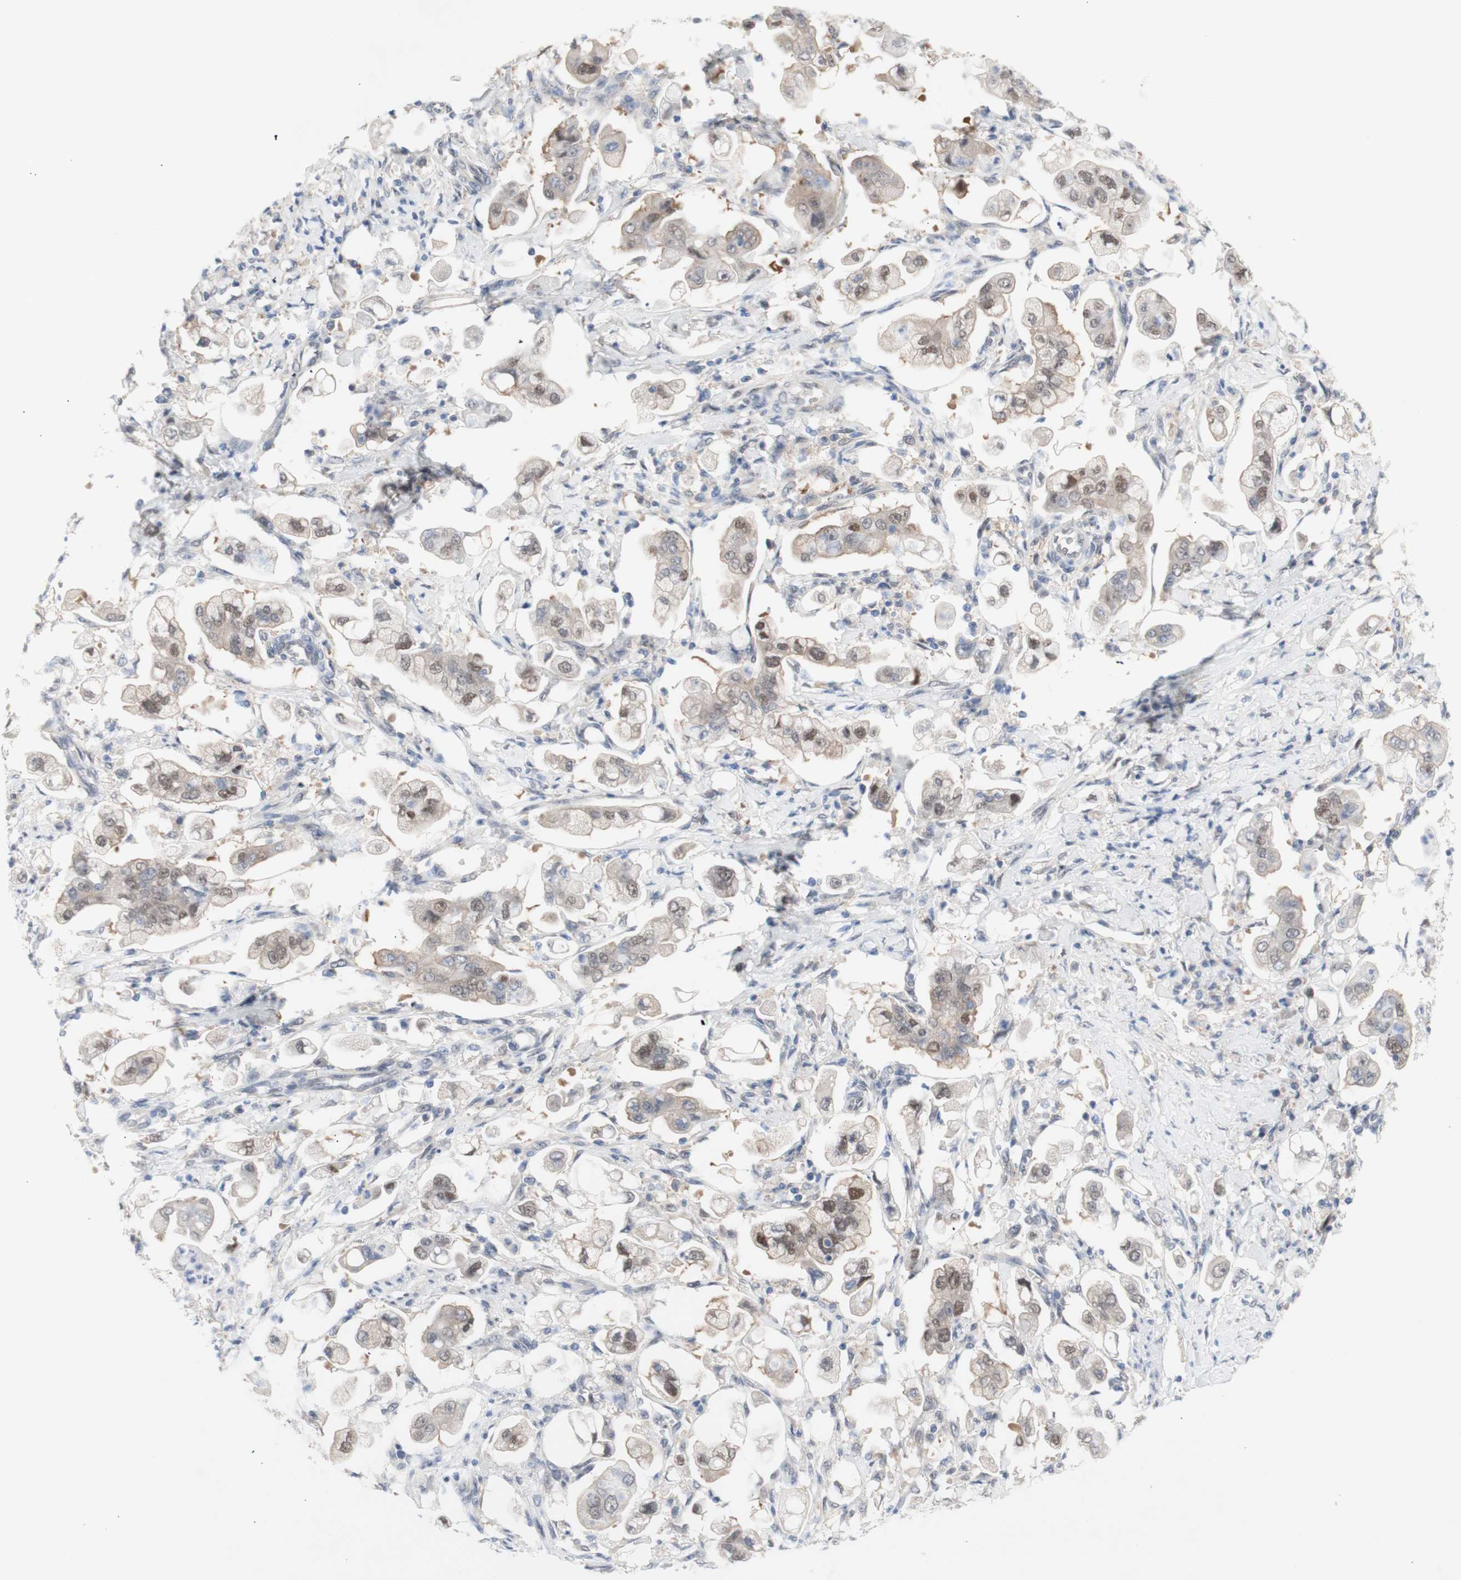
{"staining": {"intensity": "weak", "quantity": ">75%", "location": "cytoplasmic/membranous,nuclear"}, "tissue": "stomach cancer", "cell_type": "Tumor cells", "image_type": "cancer", "snomed": [{"axis": "morphology", "description": "Adenocarcinoma, NOS"}, {"axis": "topography", "description": "Stomach"}], "caption": "Stomach cancer stained with a brown dye displays weak cytoplasmic/membranous and nuclear positive staining in approximately >75% of tumor cells.", "gene": "PRMT5", "patient": {"sex": "male", "age": 62}}